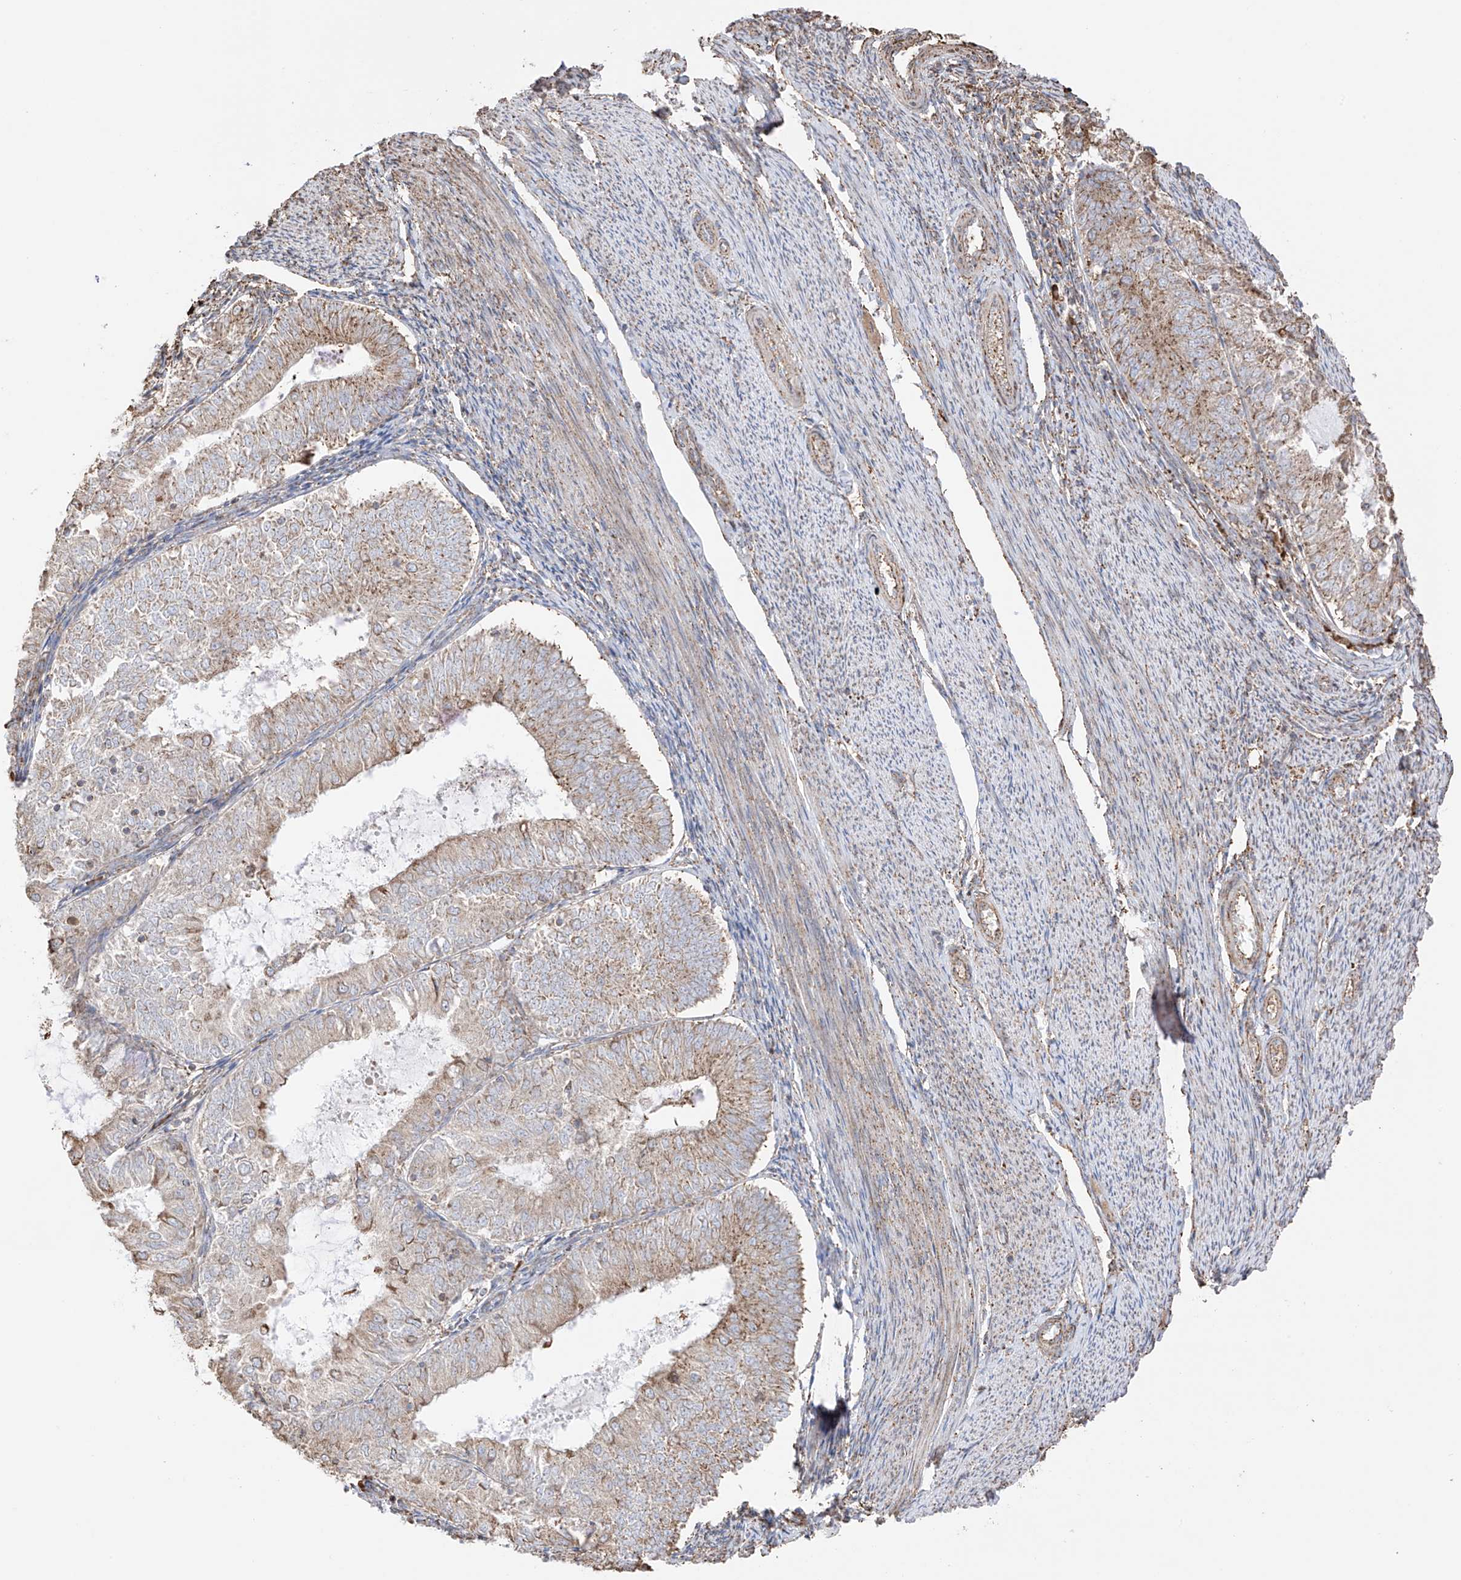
{"staining": {"intensity": "moderate", "quantity": "25%-75%", "location": "cytoplasmic/membranous"}, "tissue": "endometrial cancer", "cell_type": "Tumor cells", "image_type": "cancer", "snomed": [{"axis": "morphology", "description": "Adenocarcinoma, NOS"}, {"axis": "topography", "description": "Endometrium"}], "caption": "Protein positivity by IHC reveals moderate cytoplasmic/membranous expression in about 25%-75% of tumor cells in endometrial cancer (adenocarcinoma).", "gene": "XKR3", "patient": {"sex": "female", "age": 57}}